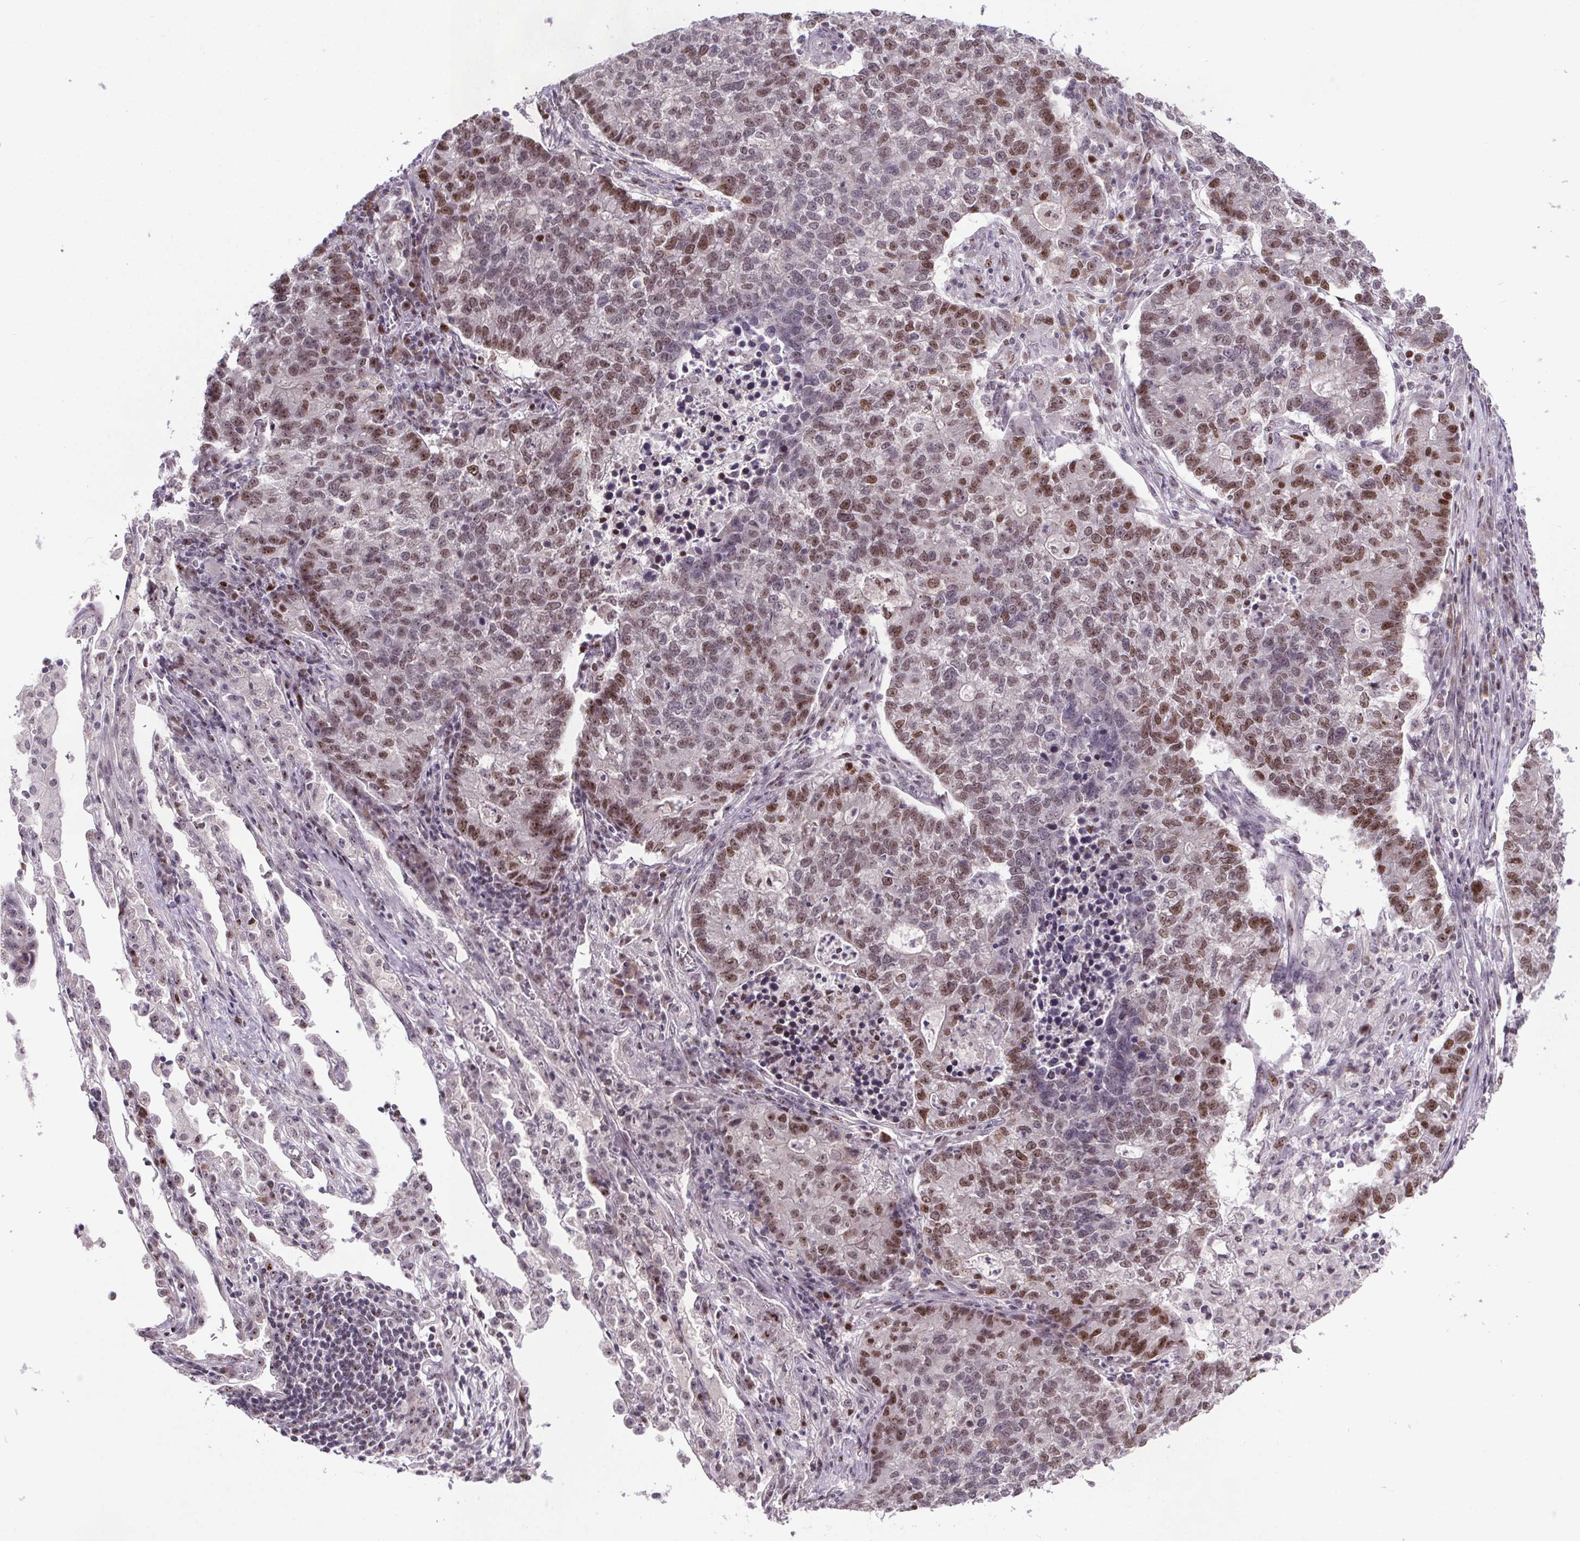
{"staining": {"intensity": "moderate", "quantity": "25%-75%", "location": "nuclear"}, "tissue": "lung cancer", "cell_type": "Tumor cells", "image_type": "cancer", "snomed": [{"axis": "morphology", "description": "Adenocarcinoma, NOS"}, {"axis": "topography", "description": "Lung"}], "caption": "The immunohistochemical stain highlights moderate nuclear staining in tumor cells of lung adenocarcinoma tissue.", "gene": "ATMIN", "patient": {"sex": "male", "age": 57}}